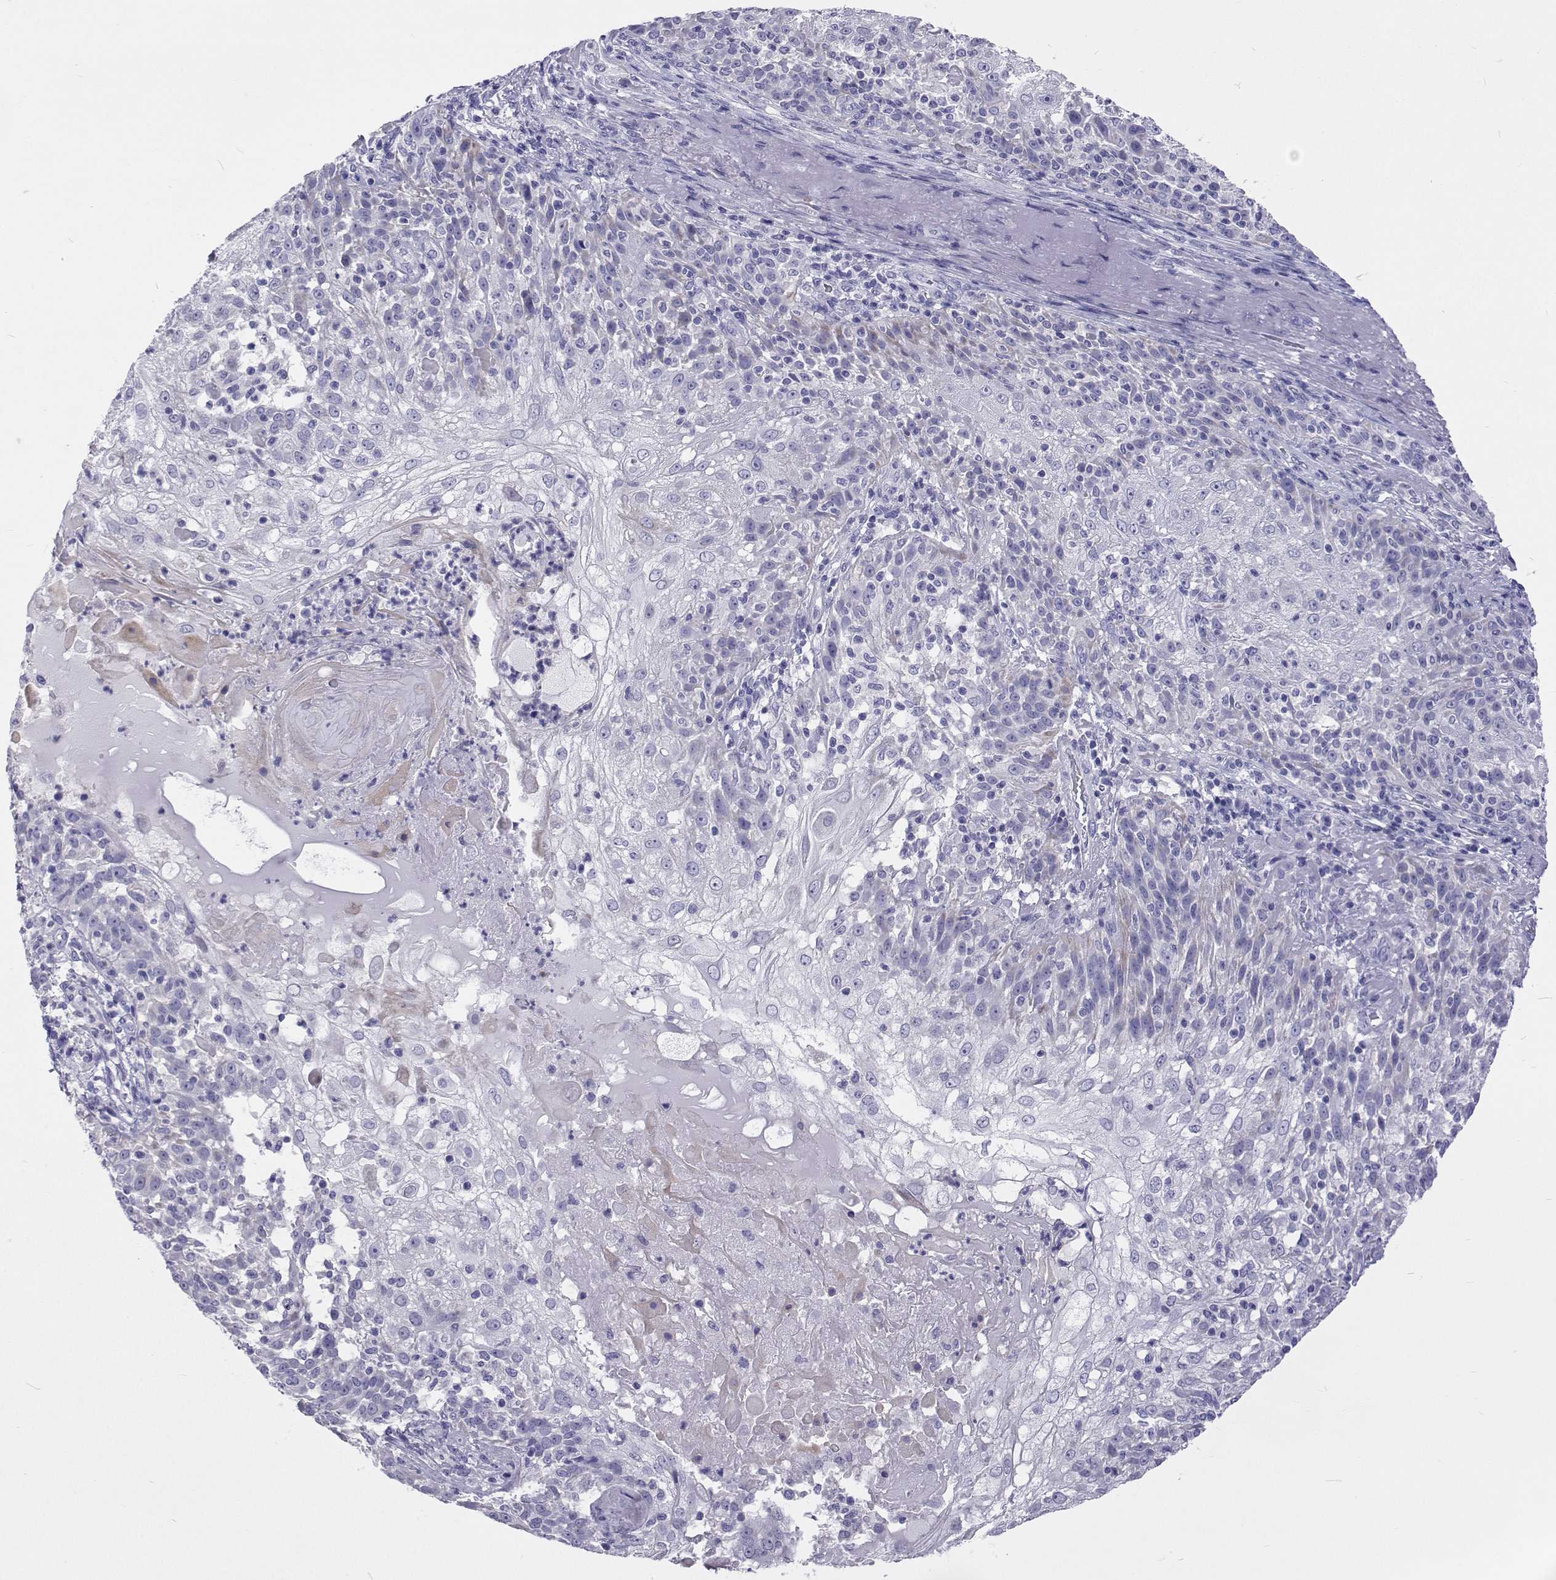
{"staining": {"intensity": "negative", "quantity": "none", "location": "none"}, "tissue": "skin cancer", "cell_type": "Tumor cells", "image_type": "cancer", "snomed": [{"axis": "morphology", "description": "Normal tissue, NOS"}, {"axis": "morphology", "description": "Squamous cell carcinoma, NOS"}, {"axis": "topography", "description": "Skin"}], "caption": "Immunohistochemistry of human skin squamous cell carcinoma displays no staining in tumor cells. (Stains: DAB (3,3'-diaminobenzidine) IHC with hematoxylin counter stain, Microscopy: brightfield microscopy at high magnification).", "gene": "UMODL1", "patient": {"sex": "female", "age": 83}}